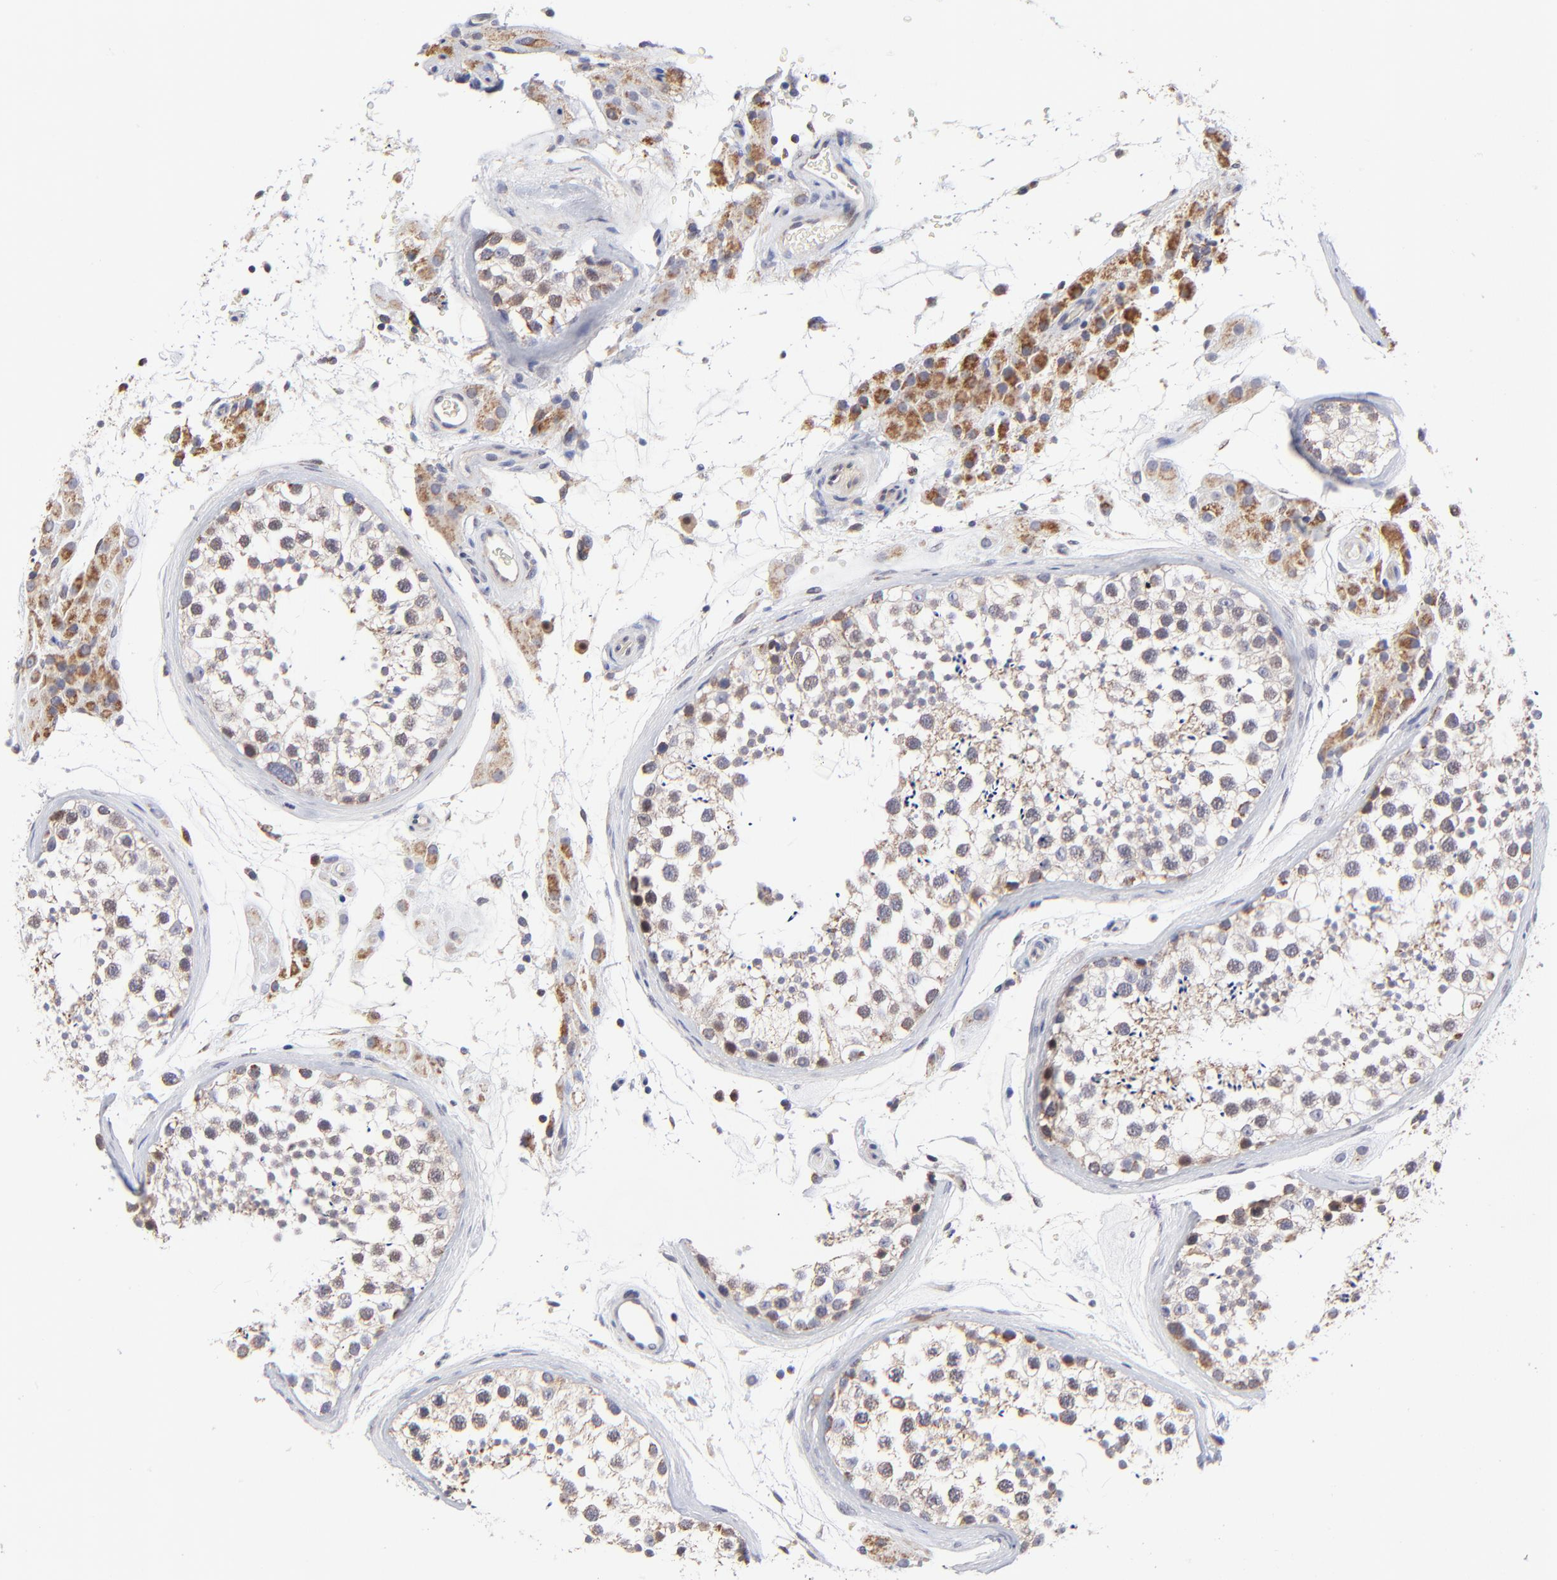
{"staining": {"intensity": "weak", "quantity": "<25%", "location": "cytoplasmic/membranous"}, "tissue": "testis", "cell_type": "Cells in seminiferous ducts", "image_type": "normal", "snomed": [{"axis": "morphology", "description": "Normal tissue, NOS"}, {"axis": "topography", "description": "Testis"}], "caption": "Cells in seminiferous ducts show no significant protein positivity in unremarkable testis. (DAB (3,3'-diaminobenzidine) immunohistochemistry (IHC), high magnification).", "gene": "FBXL12", "patient": {"sex": "male", "age": 46}}